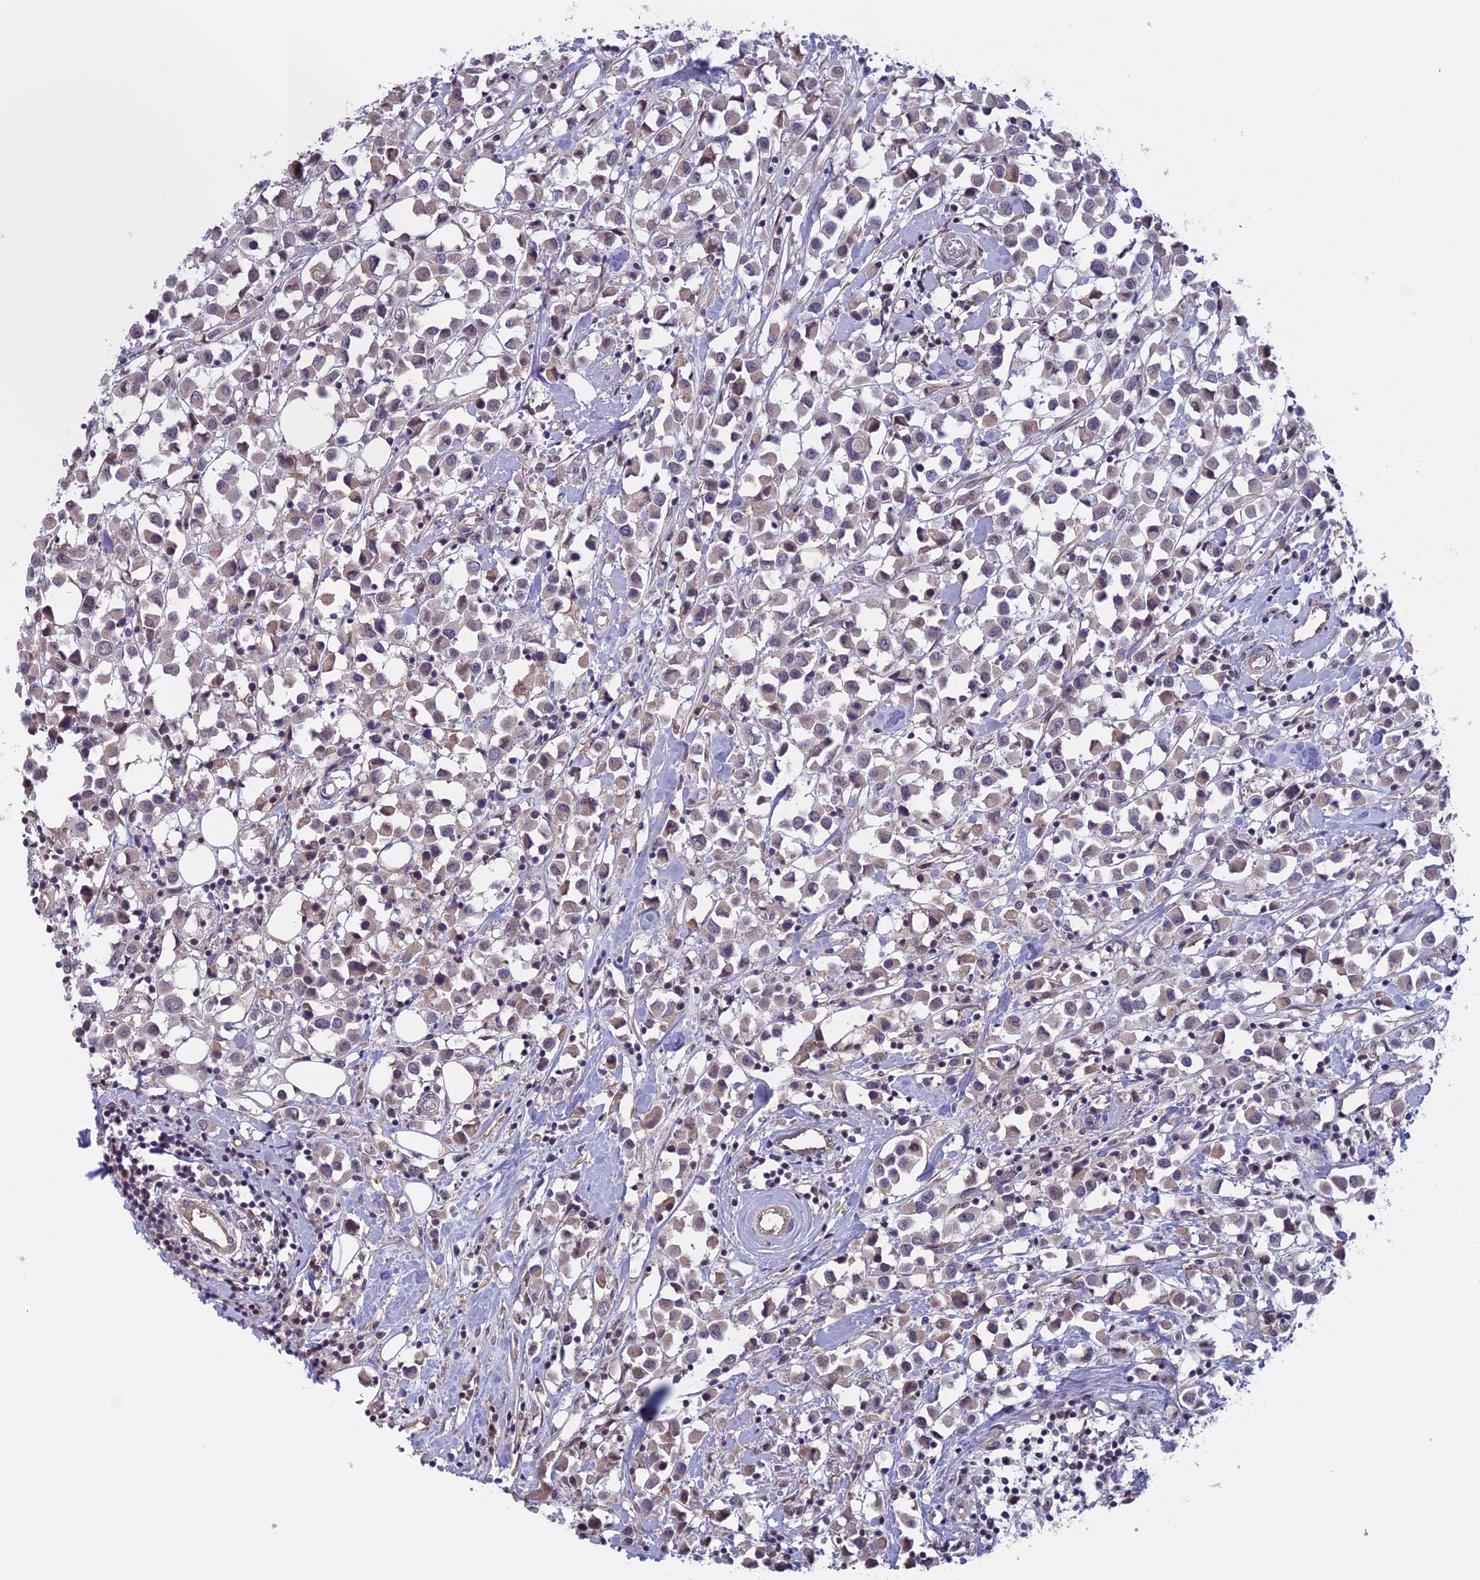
{"staining": {"intensity": "weak", "quantity": ">75%", "location": "cytoplasmic/membranous"}, "tissue": "breast cancer", "cell_type": "Tumor cells", "image_type": "cancer", "snomed": [{"axis": "morphology", "description": "Duct carcinoma"}, {"axis": "topography", "description": "Breast"}], "caption": "A brown stain highlights weak cytoplasmic/membranous staining of a protein in breast intraductal carcinoma tumor cells.", "gene": "SLC1A6", "patient": {"sex": "female", "age": 61}}